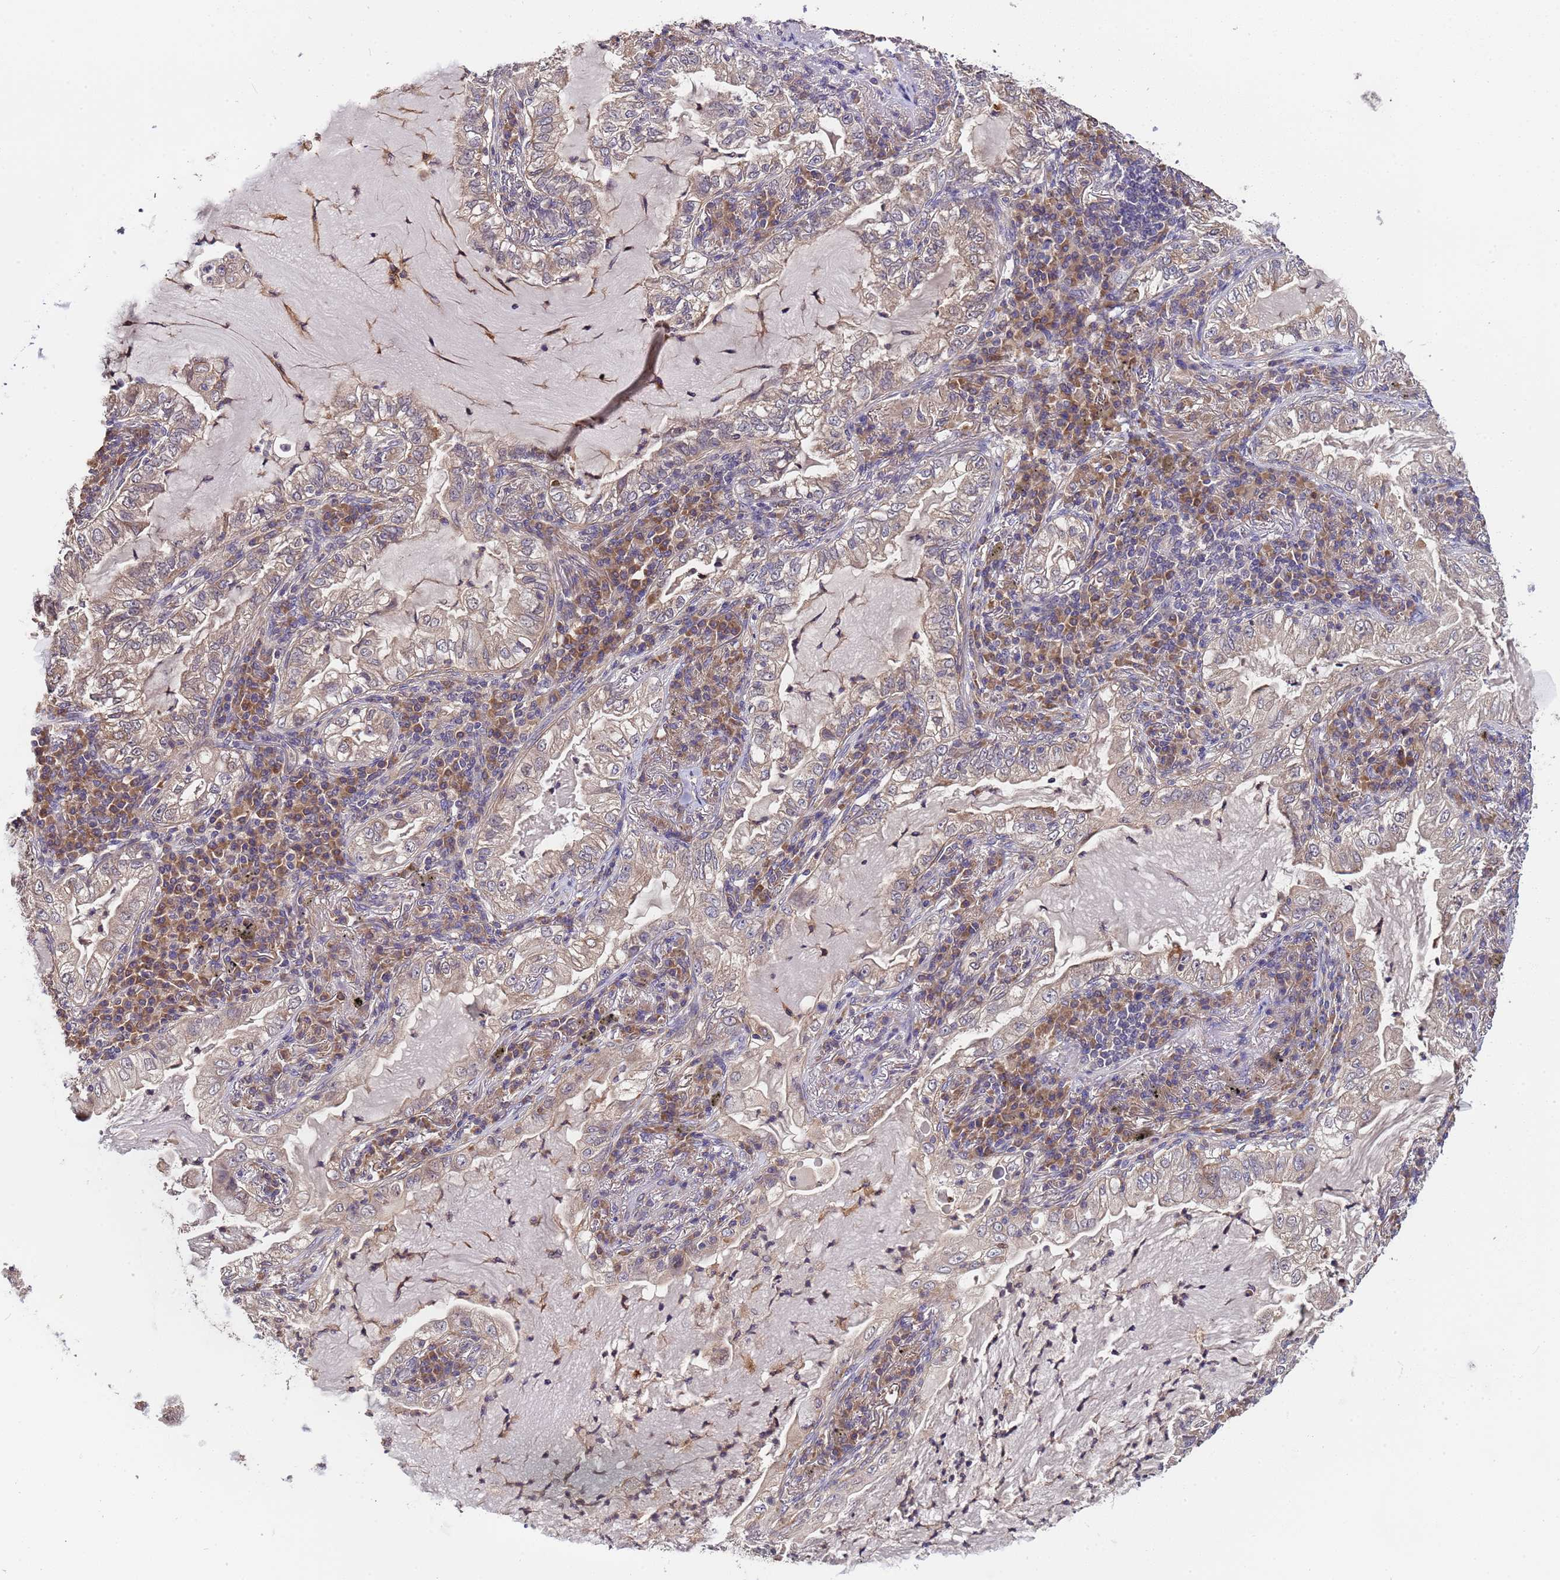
{"staining": {"intensity": "weak", "quantity": "25%-75%", "location": "cytoplasmic/membranous"}, "tissue": "lung cancer", "cell_type": "Tumor cells", "image_type": "cancer", "snomed": [{"axis": "morphology", "description": "Adenocarcinoma, NOS"}, {"axis": "topography", "description": "Lung"}], "caption": "Adenocarcinoma (lung) stained for a protein (brown) demonstrates weak cytoplasmic/membranous positive expression in approximately 25%-75% of tumor cells.", "gene": "ELMOD2", "patient": {"sex": "female", "age": 73}}